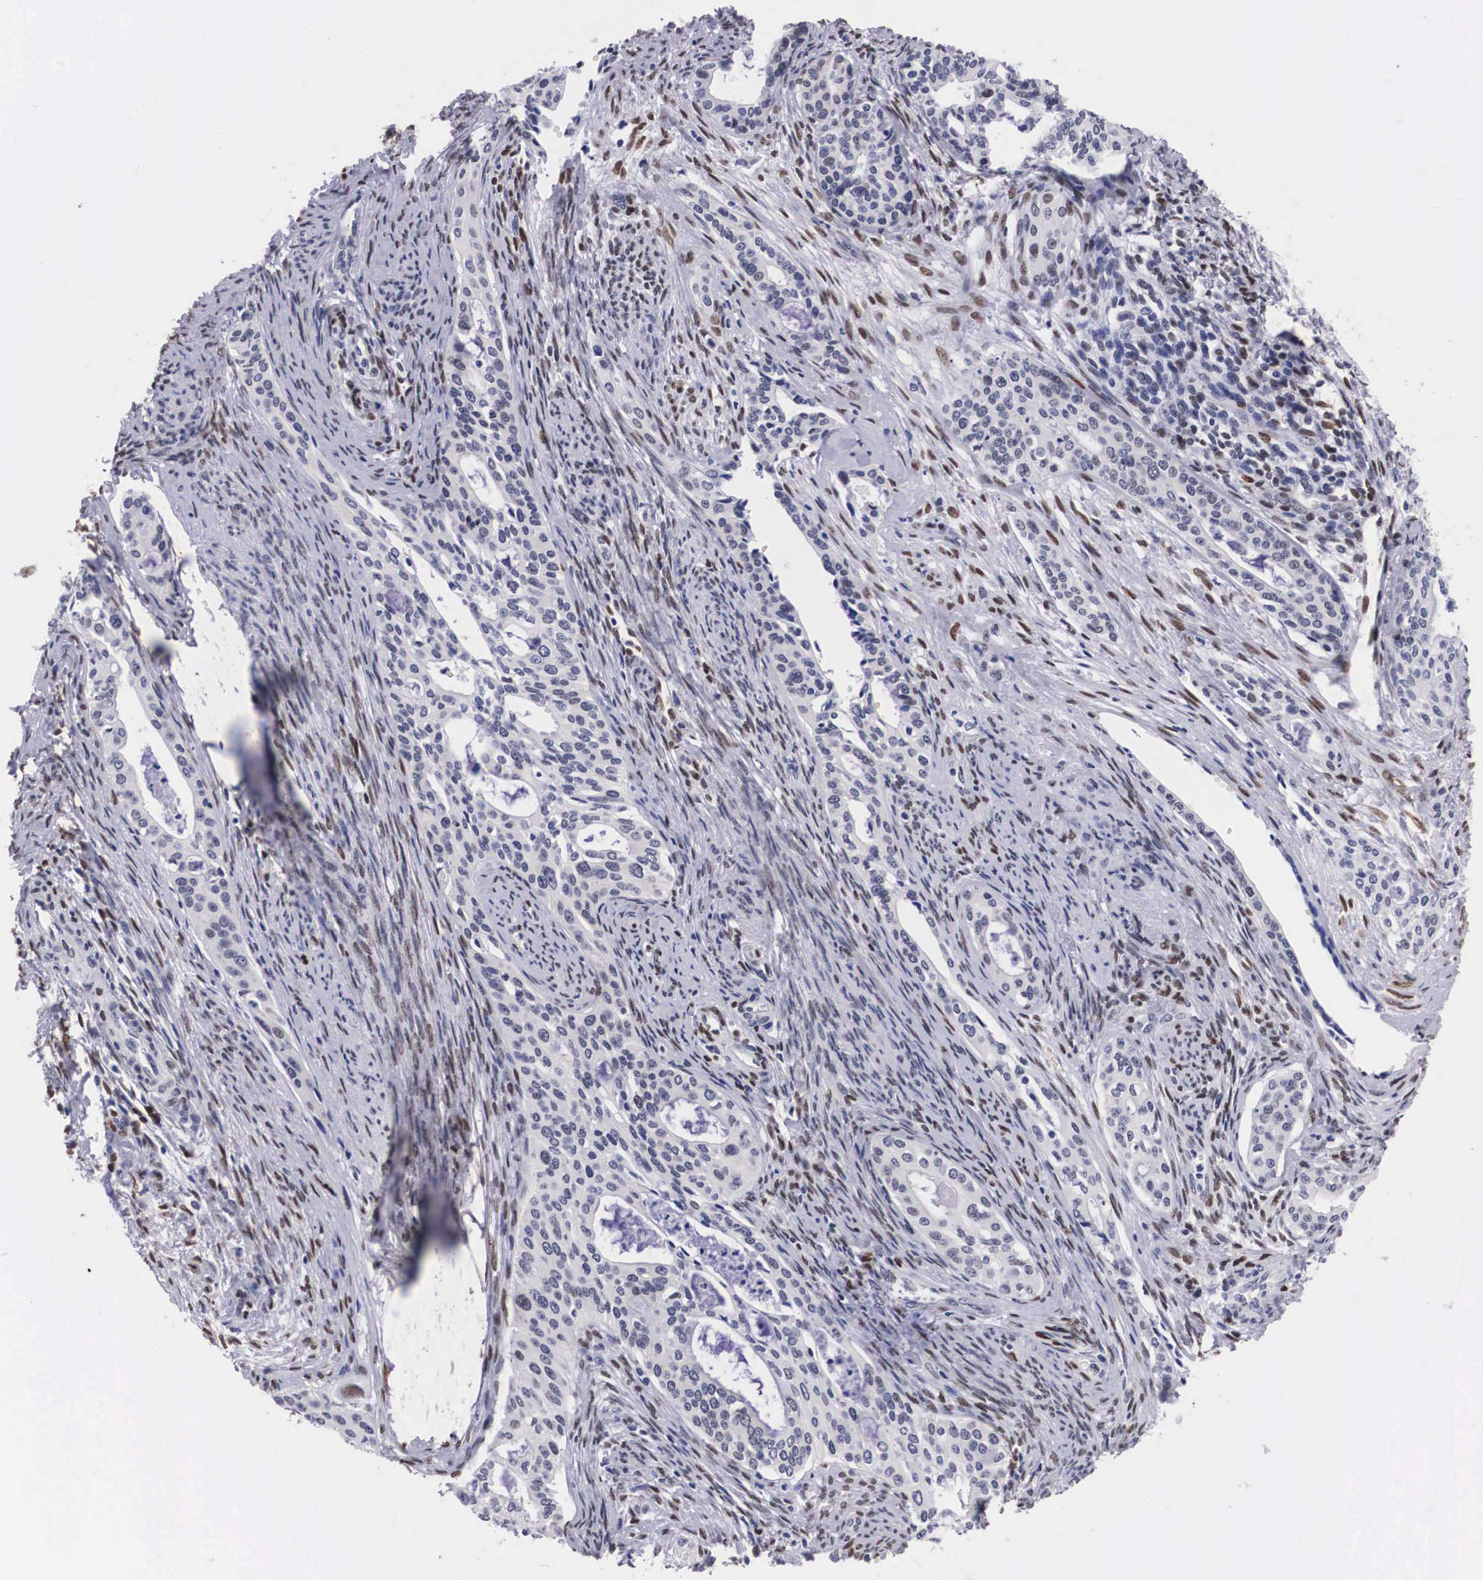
{"staining": {"intensity": "weak", "quantity": "<25%", "location": "nuclear"}, "tissue": "cervical cancer", "cell_type": "Tumor cells", "image_type": "cancer", "snomed": [{"axis": "morphology", "description": "Squamous cell carcinoma, NOS"}, {"axis": "topography", "description": "Cervix"}], "caption": "Squamous cell carcinoma (cervical) stained for a protein using immunohistochemistry shows no staining tumor cells.", "gene": "KHDRBS3", "patient": {"sex": "female", "age": 34}}